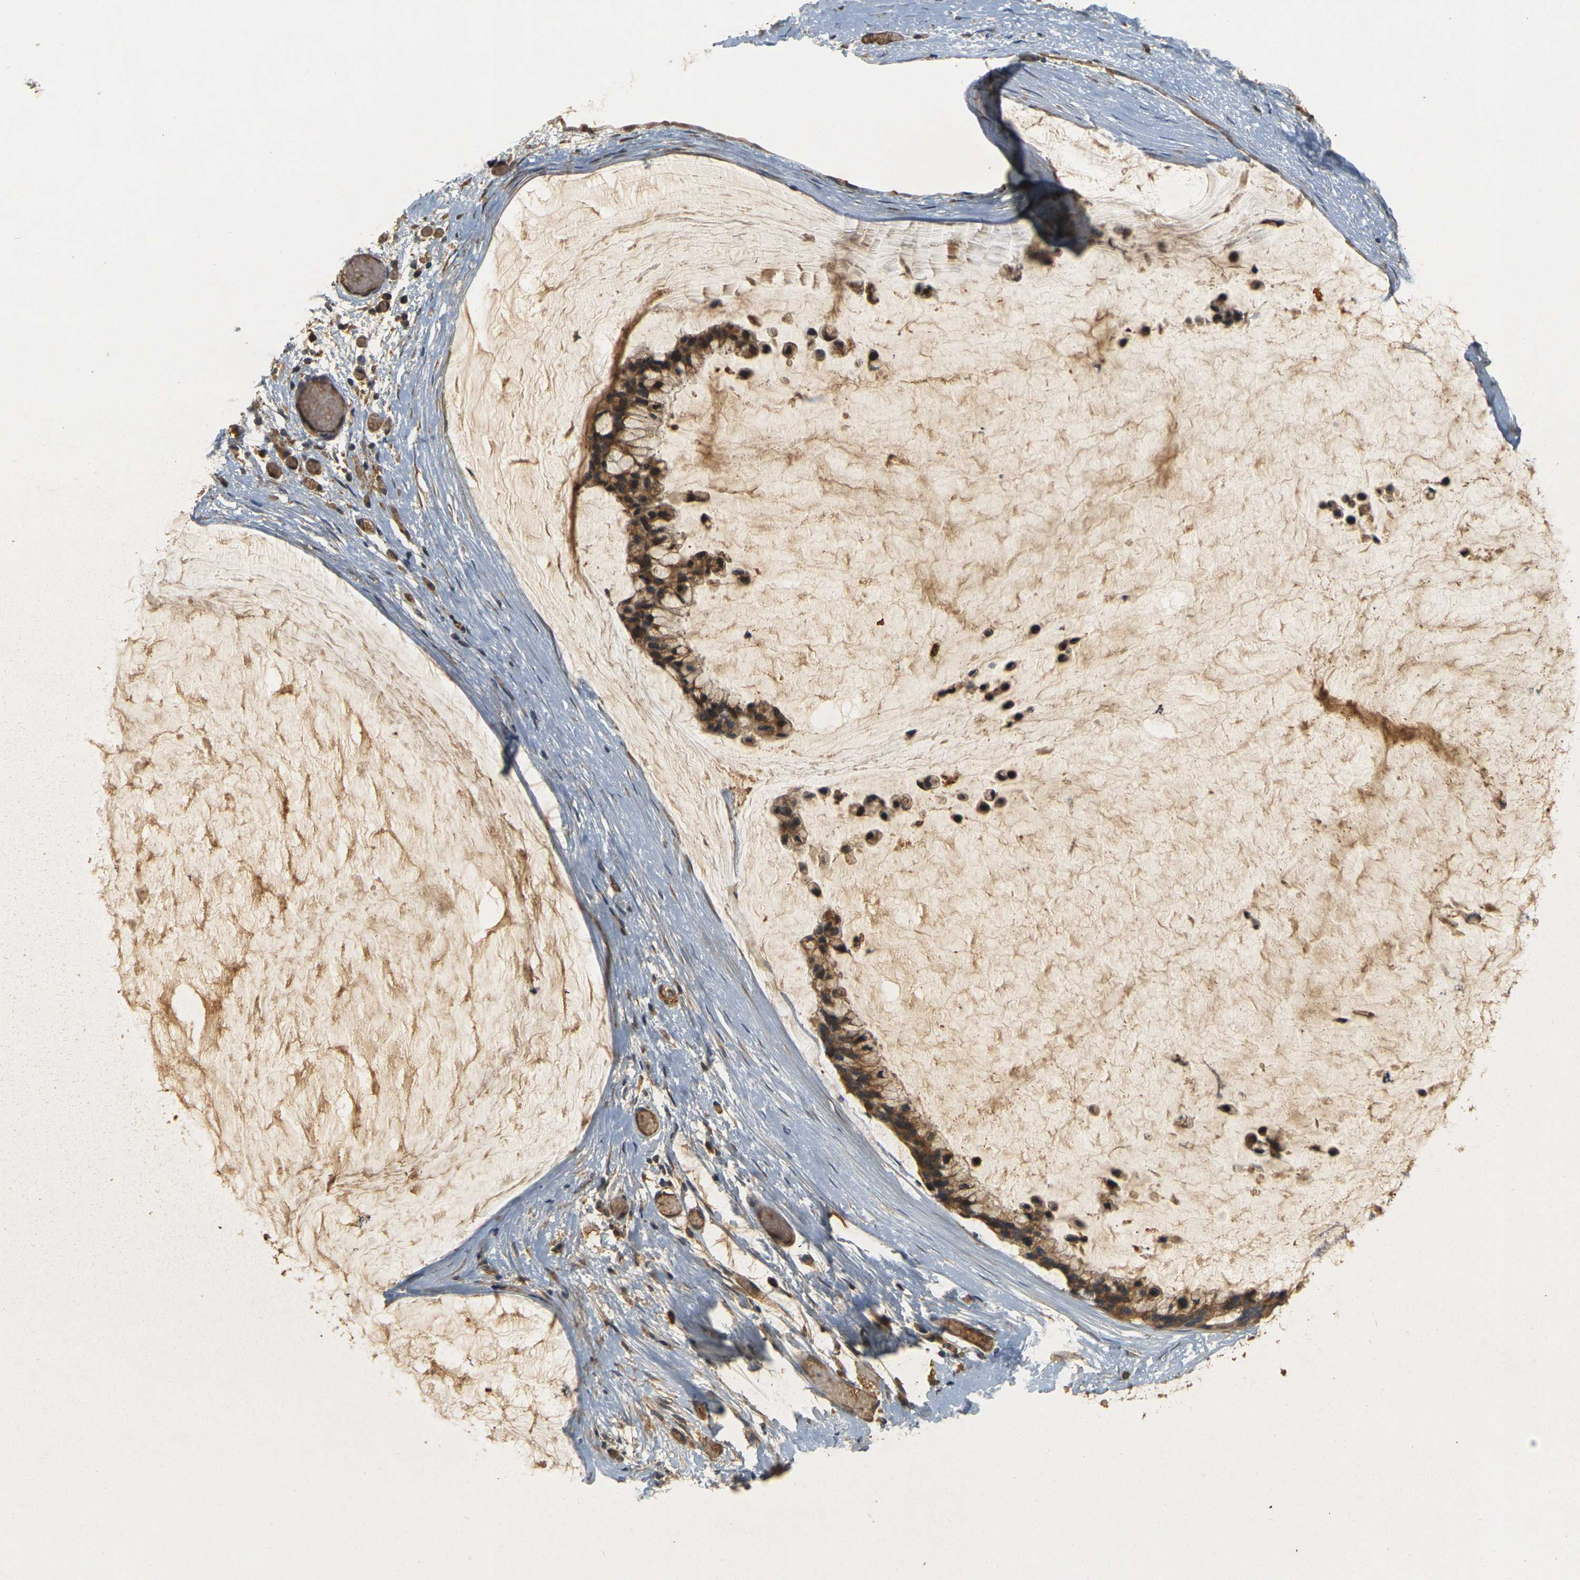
{"staining": {"intensity": "moderate", "quantity": ">75%", "location": "cytoplasmic/membranous"}, "tissue": "ovarian cancer", "cell_type": "Tumor cells", "image_type": "cancer", "snomed": [{"axis": "morphology", "description": "Cystadenocarcinoma, mucinous, NOS"}, {"axis": "topography", "description": "Ovary"}], "caption": "Ovarian cancer tissue demonstrates moderate cytoplasmic/membranous expression in about >75% of tumor cells", "gene": "MEGF9", "patient": {"sex": "female", "age": 39}}